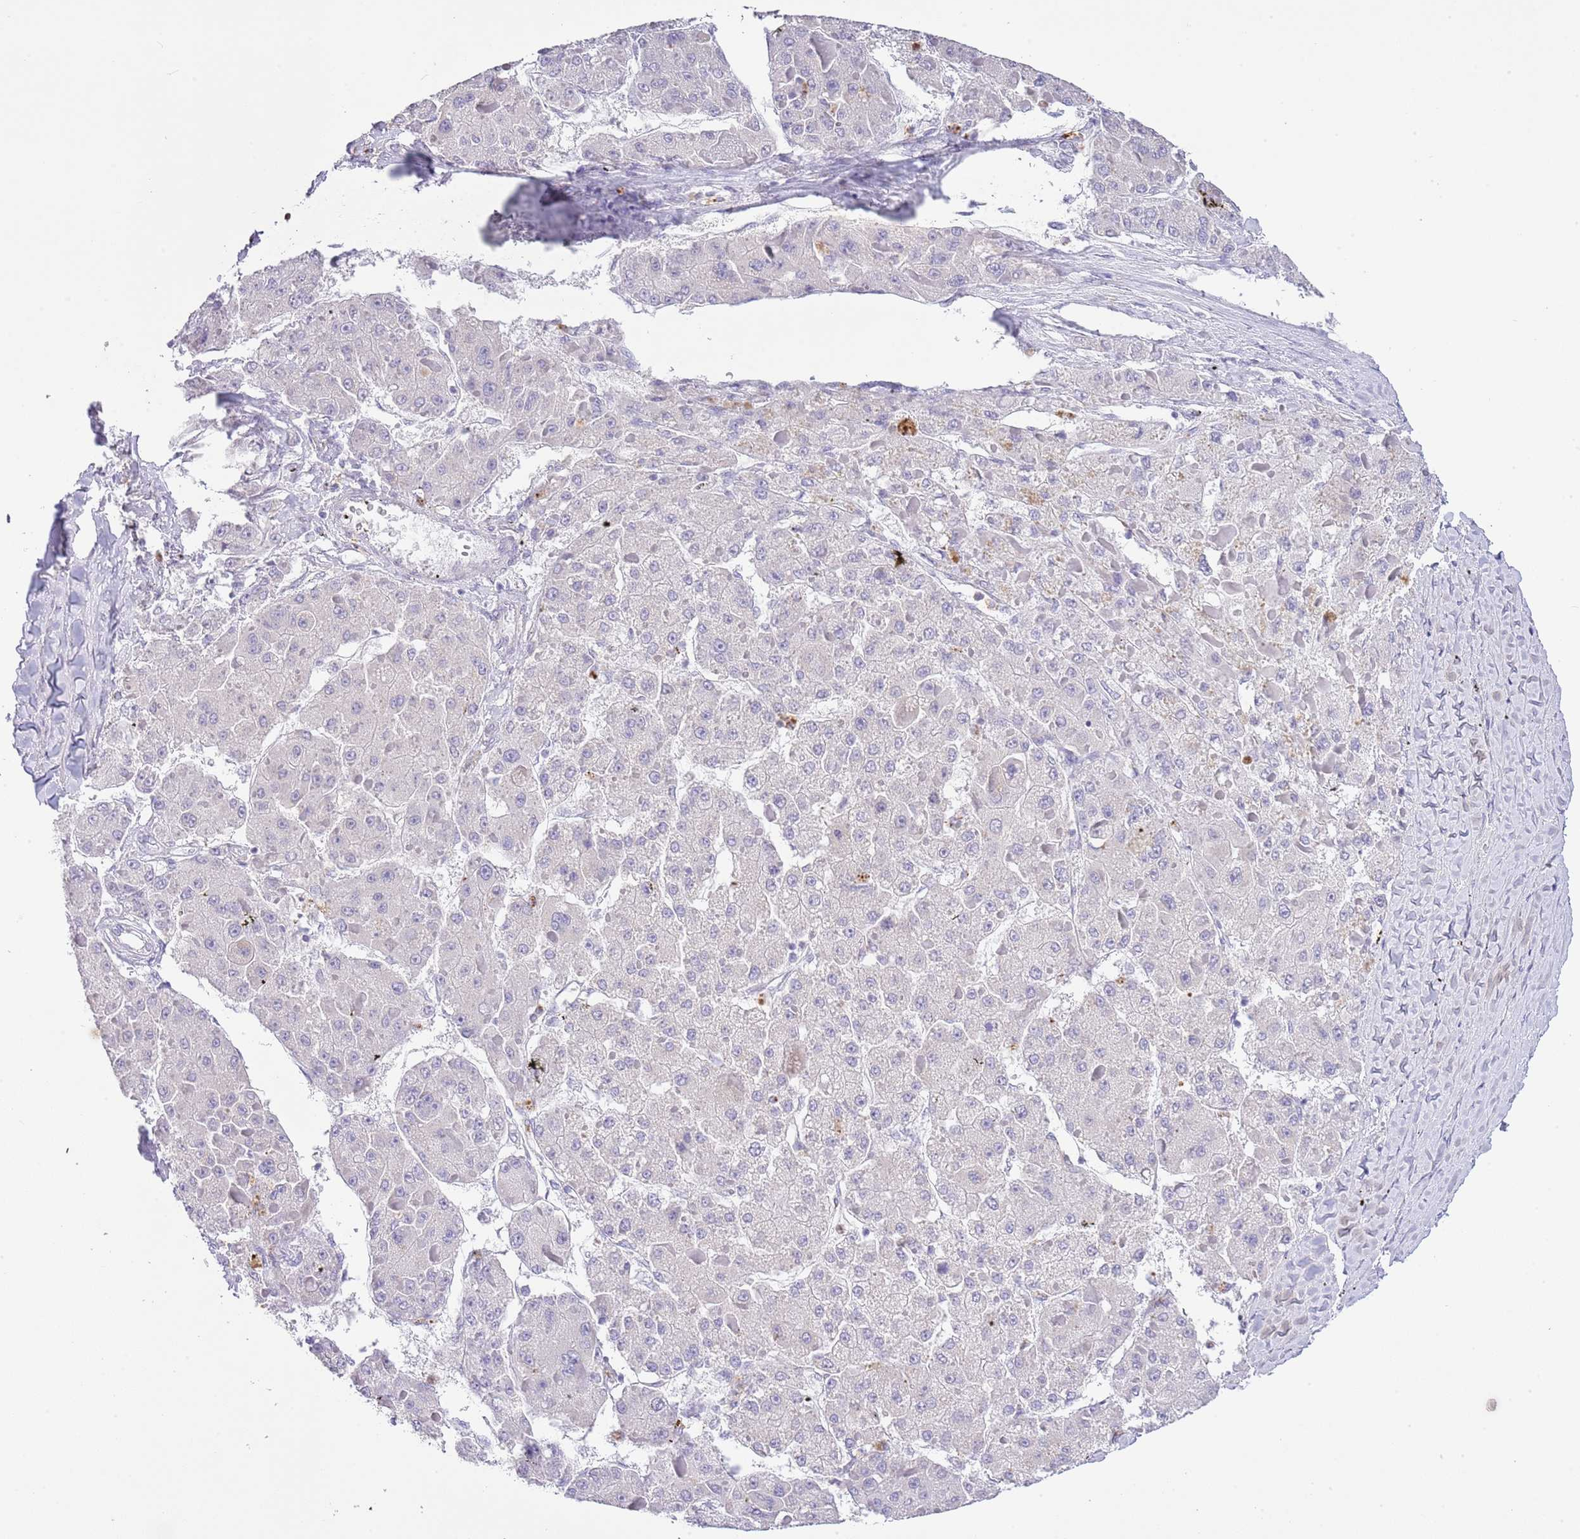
{"staining": {"intensity": "negative", "quantity": "none", "location": "none"}, "tissue": "liver cancer", "cell_type": "Tumor cells", "image_type": "cancer", "snomed": [{"axis": "morphology", "description": "Carcinoma, Hepatocellular, NOS"}, {"axis": "topography", "description": "Liver"}], "caption": "IHC of hepatocellular carcinoma (liver) reveals no staining in tumor cells. (DAB (3,3'-diaminobenzidine) IHC with hematoxylin counter stain).", "gene": "OR2Z1", "patient": {"sex": "female", "age": 73}}